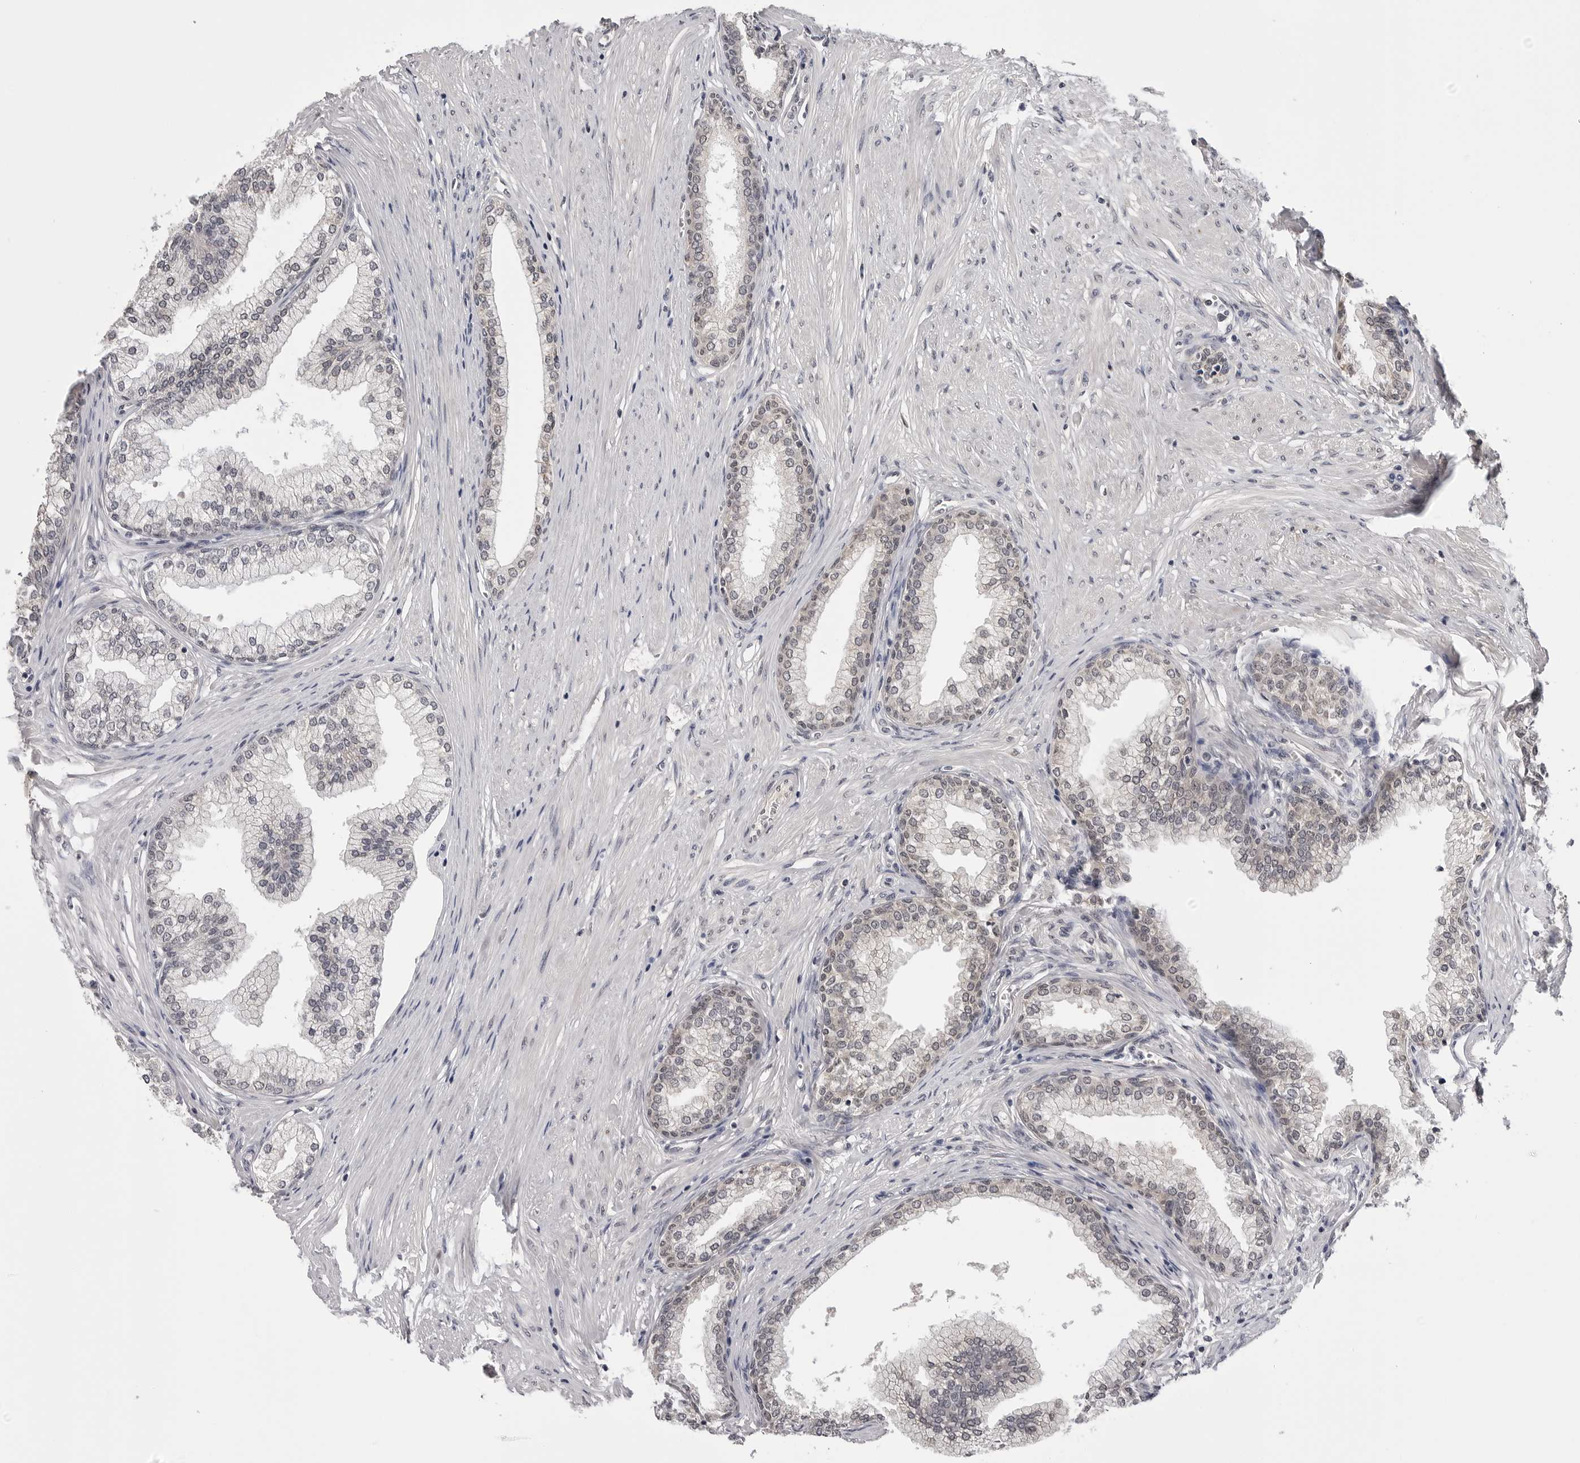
{"staining": {"intensity": "weak", "quantity": "<25%", "location": "nuclear"}, "tissue": "prostate", "cell_type": "Glandular cells", "image_type": "normal", "snomed": [{"axis": "morphology", "description": "Normal tissue, NOS"}, {"axis": "morphology", "description": "Urothelial carcinoma, Low grade"}, {"axis": "topography", "description": "Urinary bladder"}, {"axis": "topography", "description": "Prostate"}], "caption": "Immunohistochemistry (IHC) micrograph of normal prostate: prostate stained with DAB (3,3'-diaminobenzidine) displays no significant protein expression in glandular cells. (Immunohistochemistry (IHC), brightfield microscopy, high magnification).", "gene": "CDK20", "patient": {"sex": "male", "age": 60}}